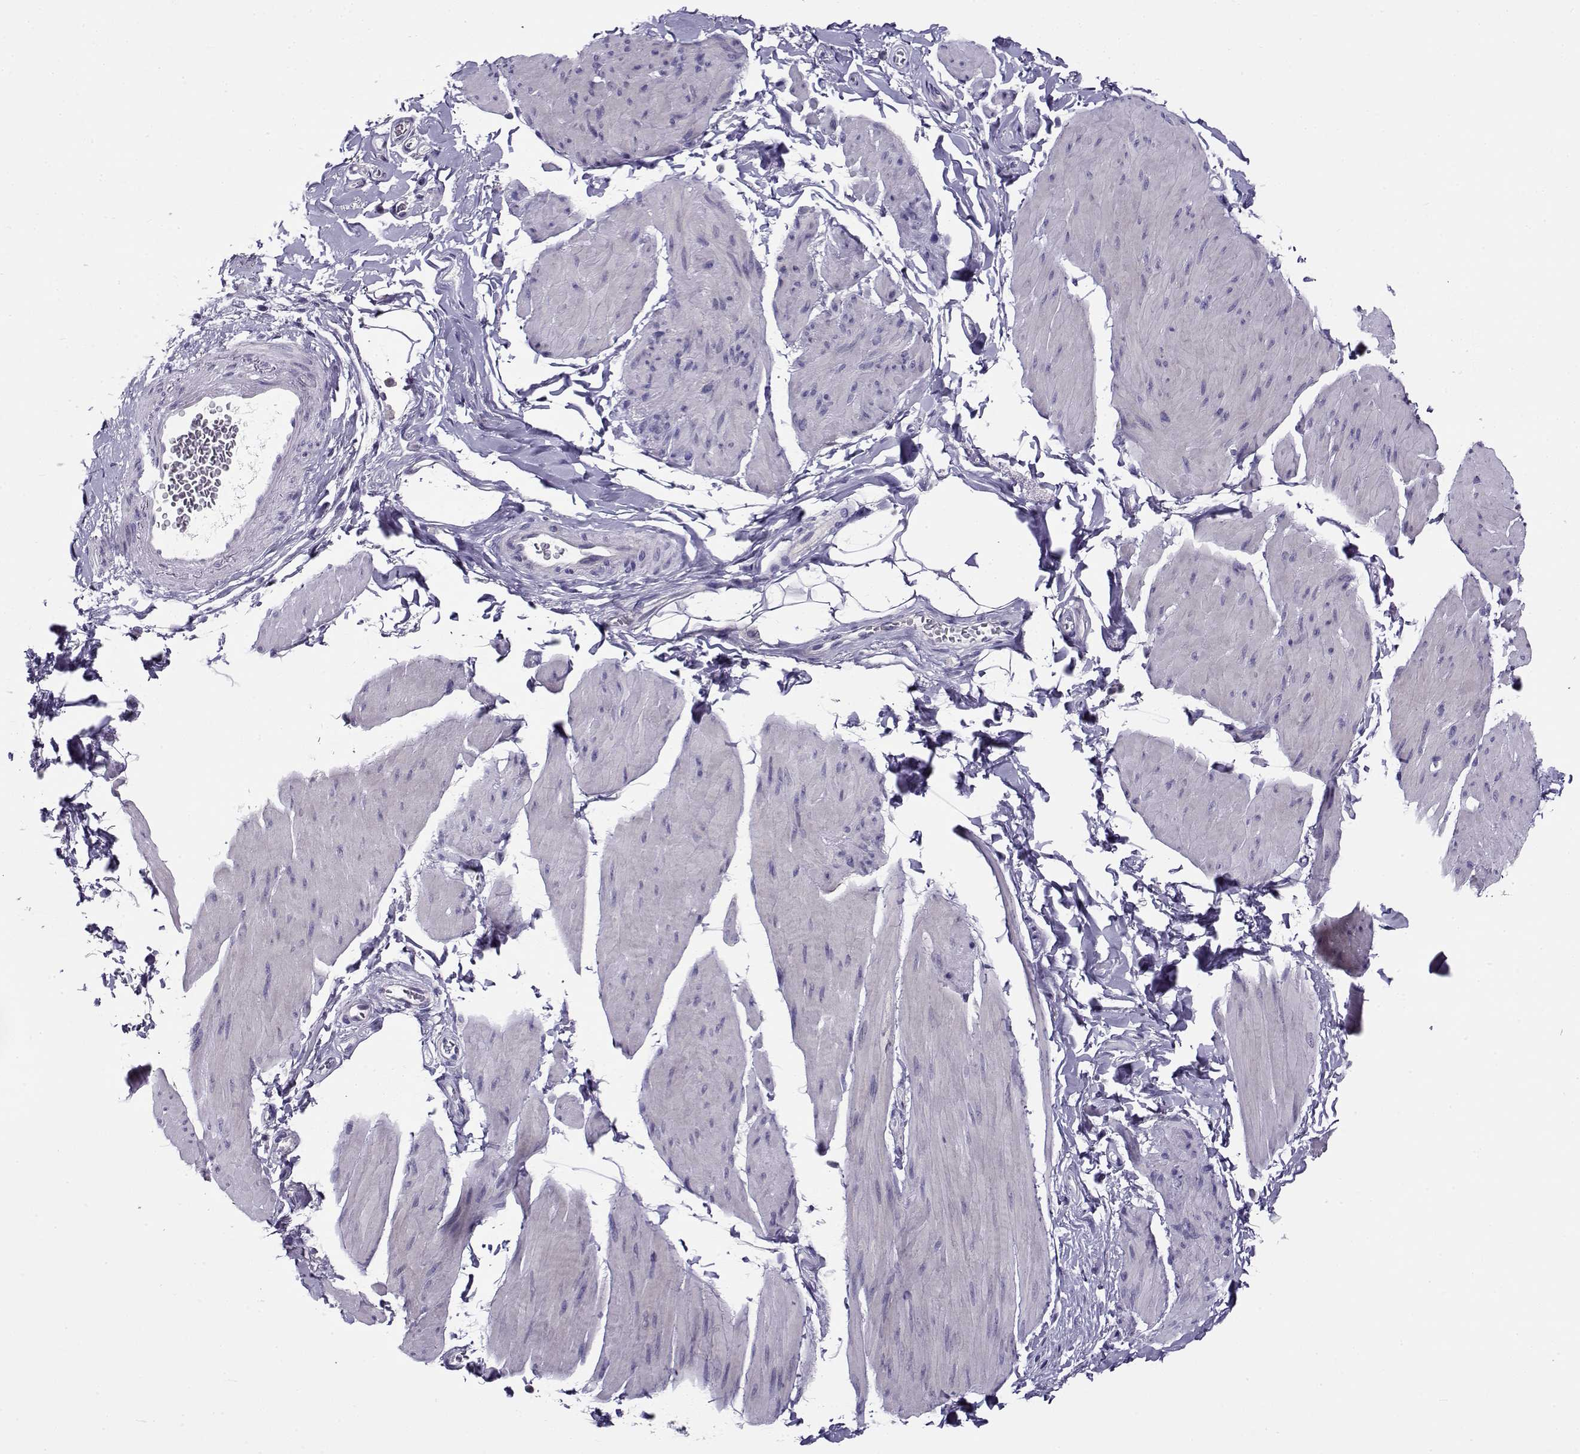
{"staining": {"intensity": "negative", "quantity": "none", "location": "none"}, "tissue": "smooth muscle", "cell_type": "Smooth muscle cells", "image_type": "normal", "snomed": [{"axis": "morphology", "description": "Normal tissue, NOS"}, {"axis": "topography", "description": "Adipose tissue"}, {"axis": "topography", "description": "Smooth muscle"}, {"axis": "topography", "description": "Peripheral nerve tissue"}], "caption": "Smooth muscle cells show no significant staining in unremarkable smooth muscle.", "gene": "FEZF1", "patient": {"sex": "male", "age": 83}}